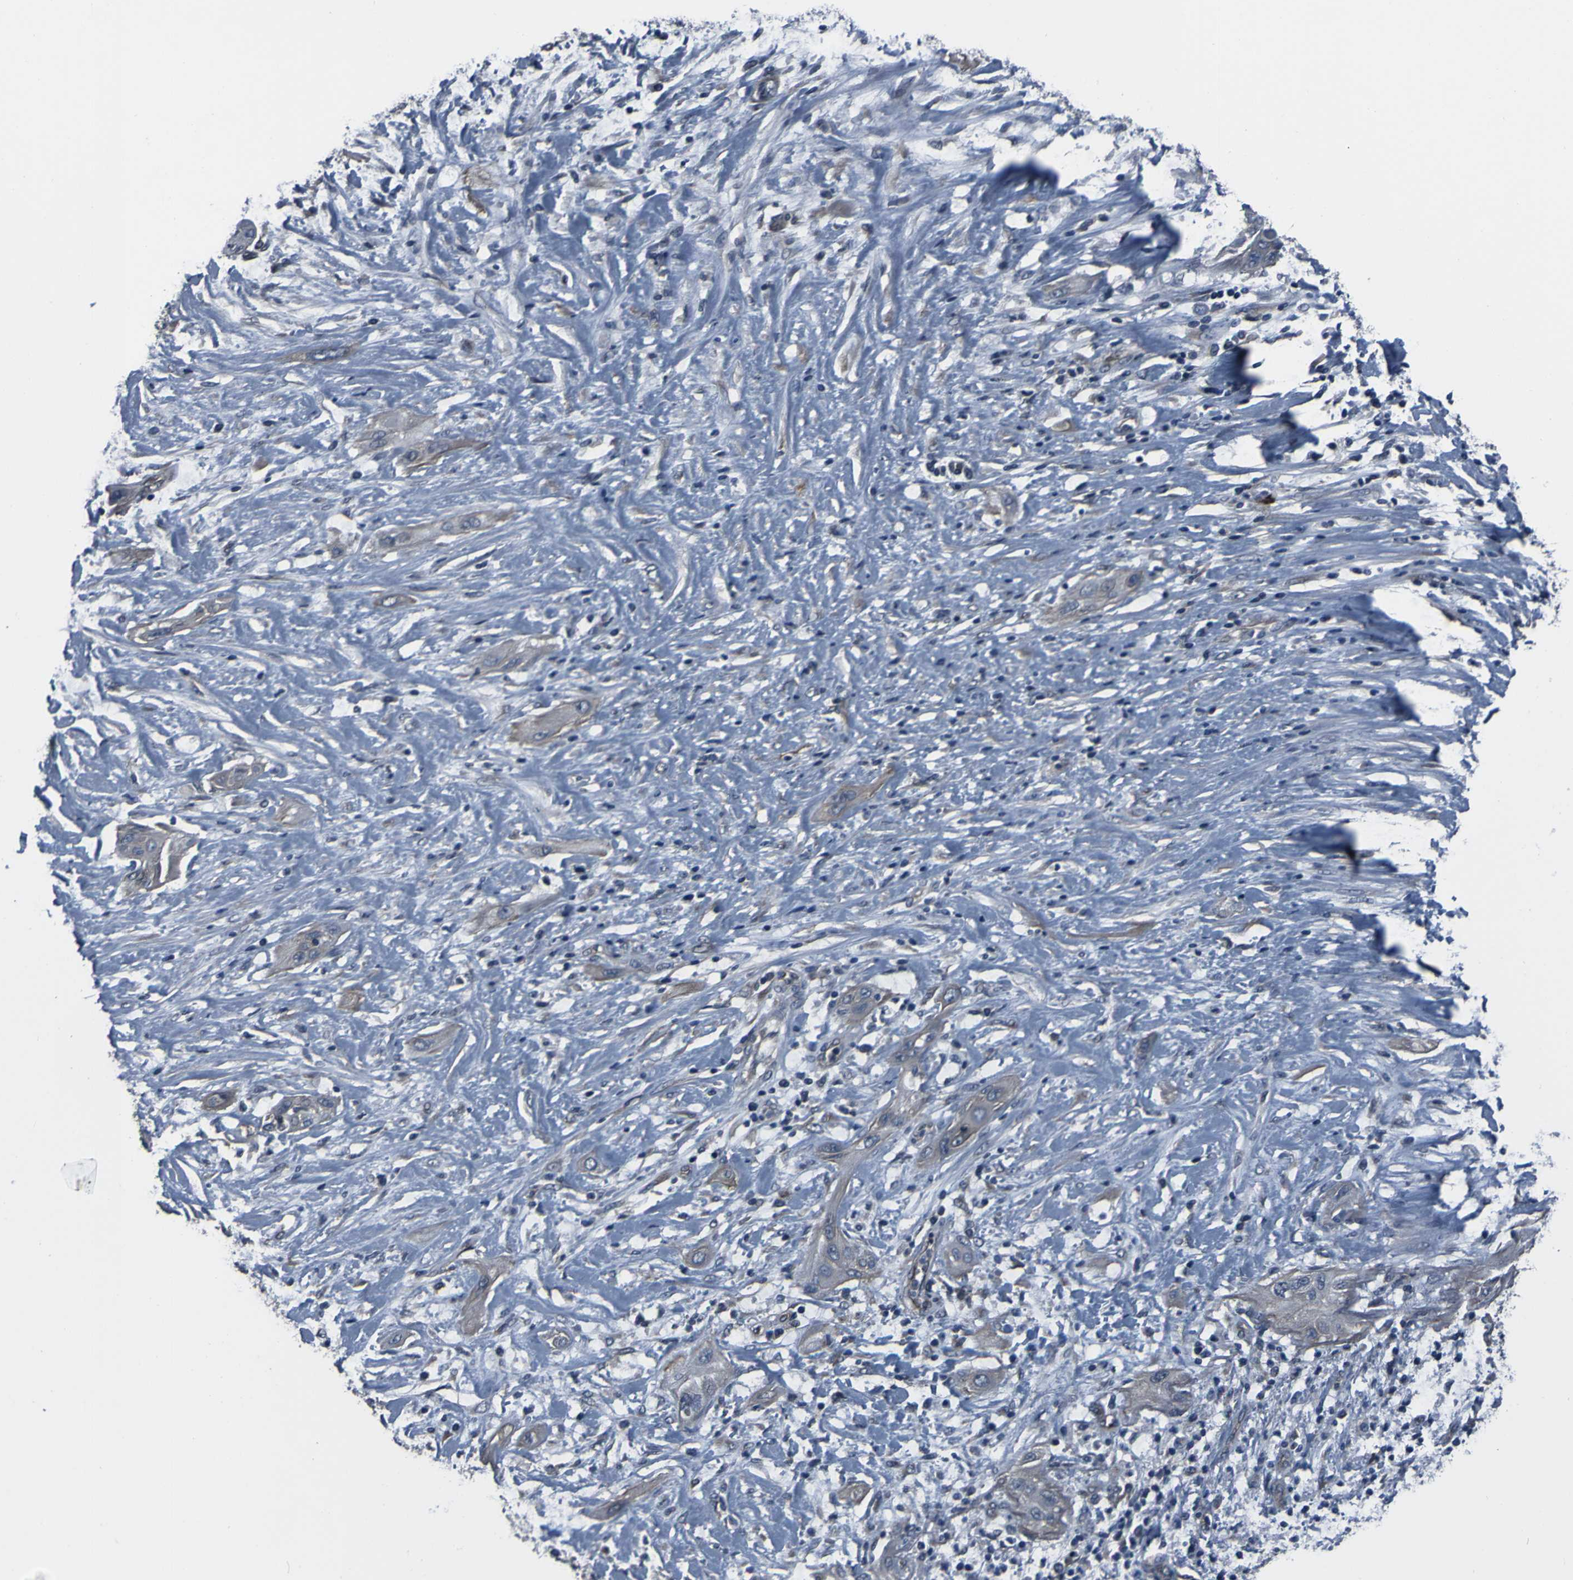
{"staining": {"intensity": "weak", "quantity": ">75%", "location": "cytoplasmic/membranous"}, "tissue": "lung cancer", "cell_type": "Tumor cells", "image_type": "cancer", "snomed": [{"axis": "morphology", "description": "Squamous cell carcinoma, NOS"}, {"axis": "topography", "description": "Lung"}], "caption": "Immunohistochemical staining of squamous cell carcinoma (lung) shows low levels of weak cytoplasmic/membranous protein positivity in approximately >75% of tumor cells.", "gene": "GRAMD1A", "patient": {"sex": "female", "age": 47}}